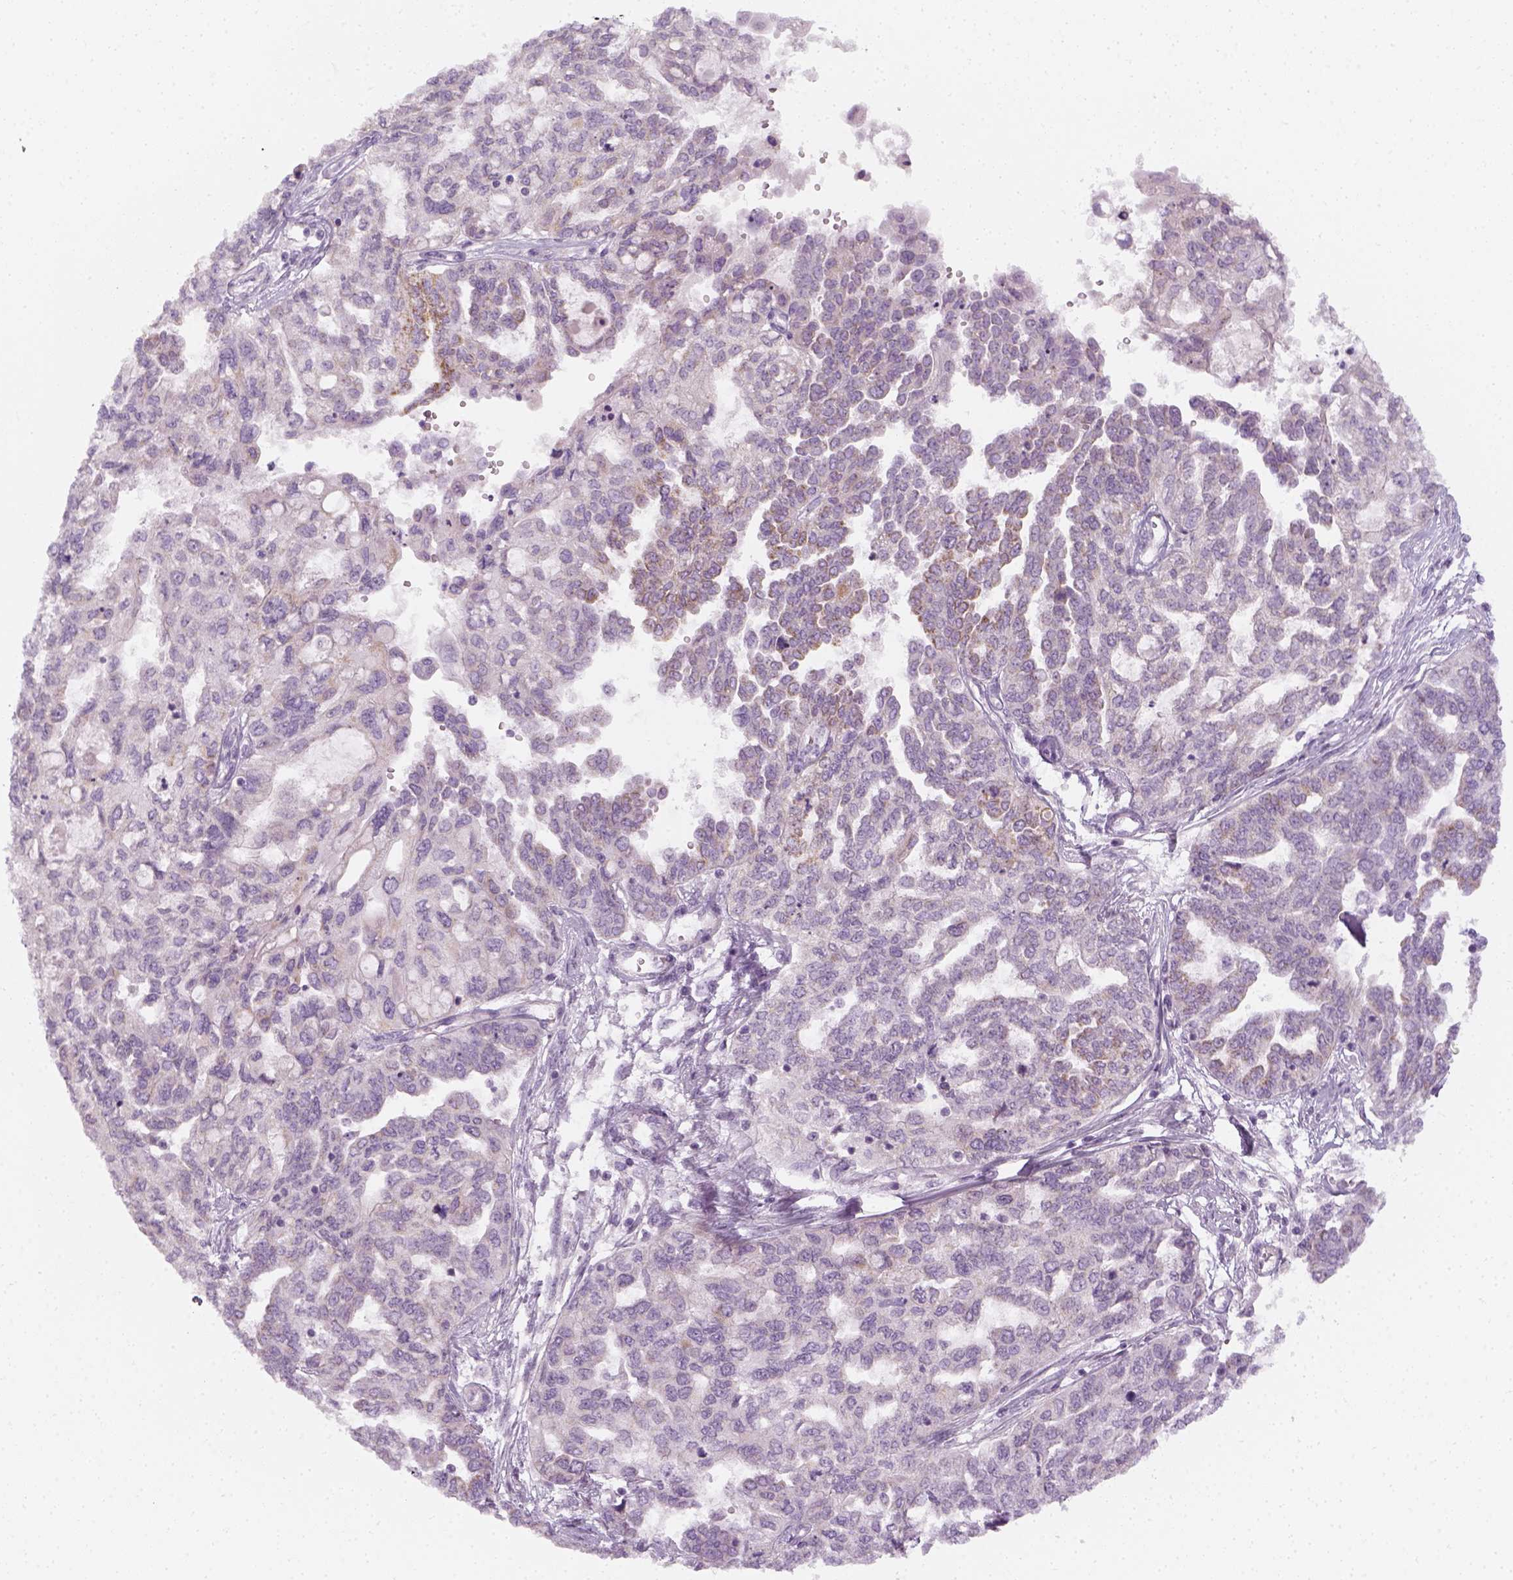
{"staining": {"intensity": "negative", "quantity": "none", "location": "none"}, "tissue": "ovarian cancer", "cell_type": "Tumor cells", "image_type": "cancer", "snomed": [{"axis": "morphology", "description": "Cystadenocarcinoma, serous, NOS"}, {"axis": "topography", "description": "Ovary"}], "caption": "Serous cystadenocarcinoma (ovarian) stained for a protein using immunohistochemistry demonstrates no expression tumor cells.", "gene": "PRAME", "patient": {"sex": "female", "age": 53}}